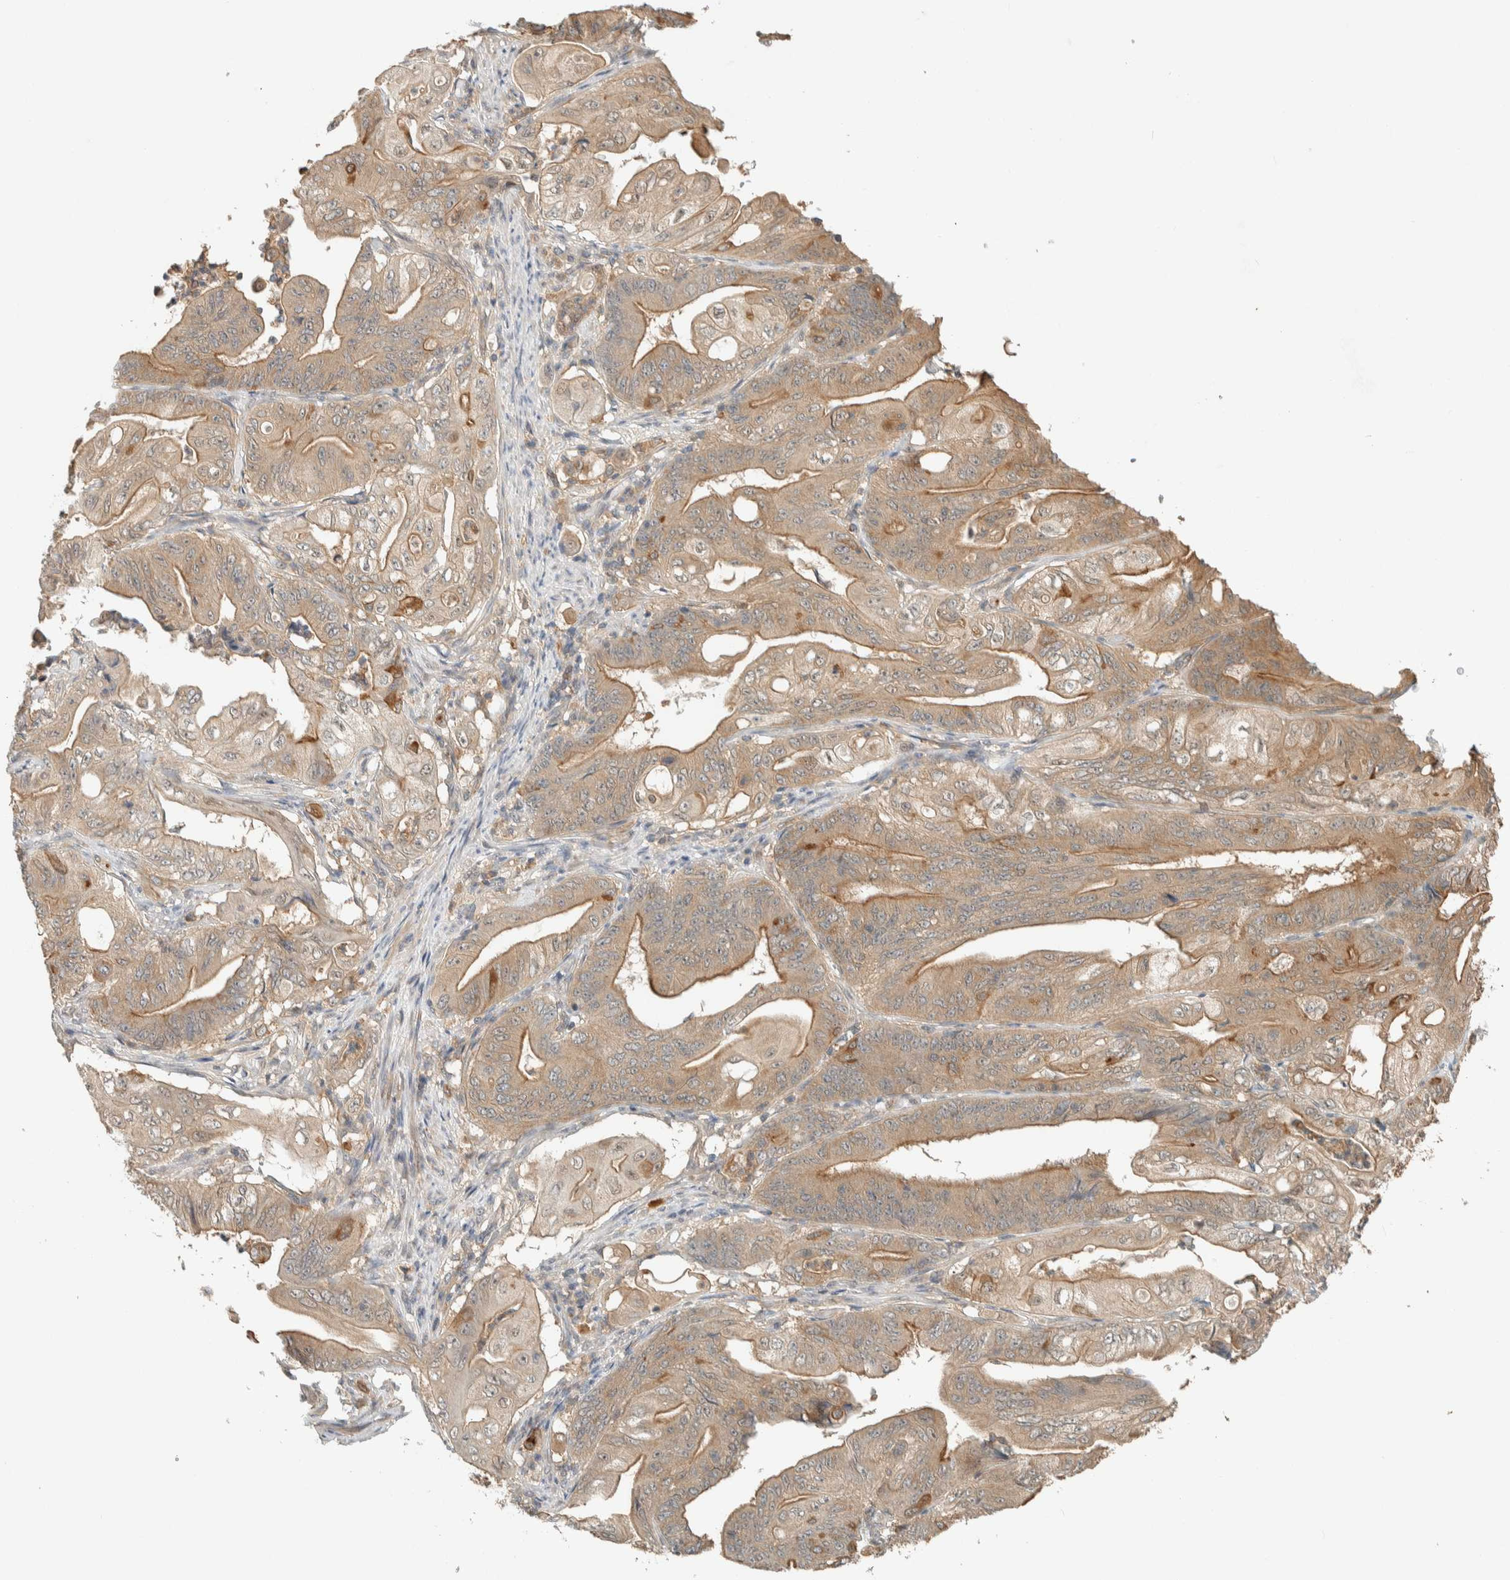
{"staining": {"intensity": "moderate", "quantity": ">75%", "location": "cytoplasmic/membranous"}, "tissue": "stomach cancer", "cell_type": "Tumor cells", "image_type": "cancer", "snomed": [{"axis": "morphology", "description": "Adenocarcinoma, NOS"}, {"axis": "topography", "description": "Stomach"}], "caption": "Immunohistochemistry photomicrograph of adenocarcinoma (stomach) stained for a protein (brown), which exhibits medium levels of moderate cytoplasmic/membranous positivity in about >75% of tumor cells.", "gene": "RAB11FIP1", "patient": {"sex": "female", "age": 73}}